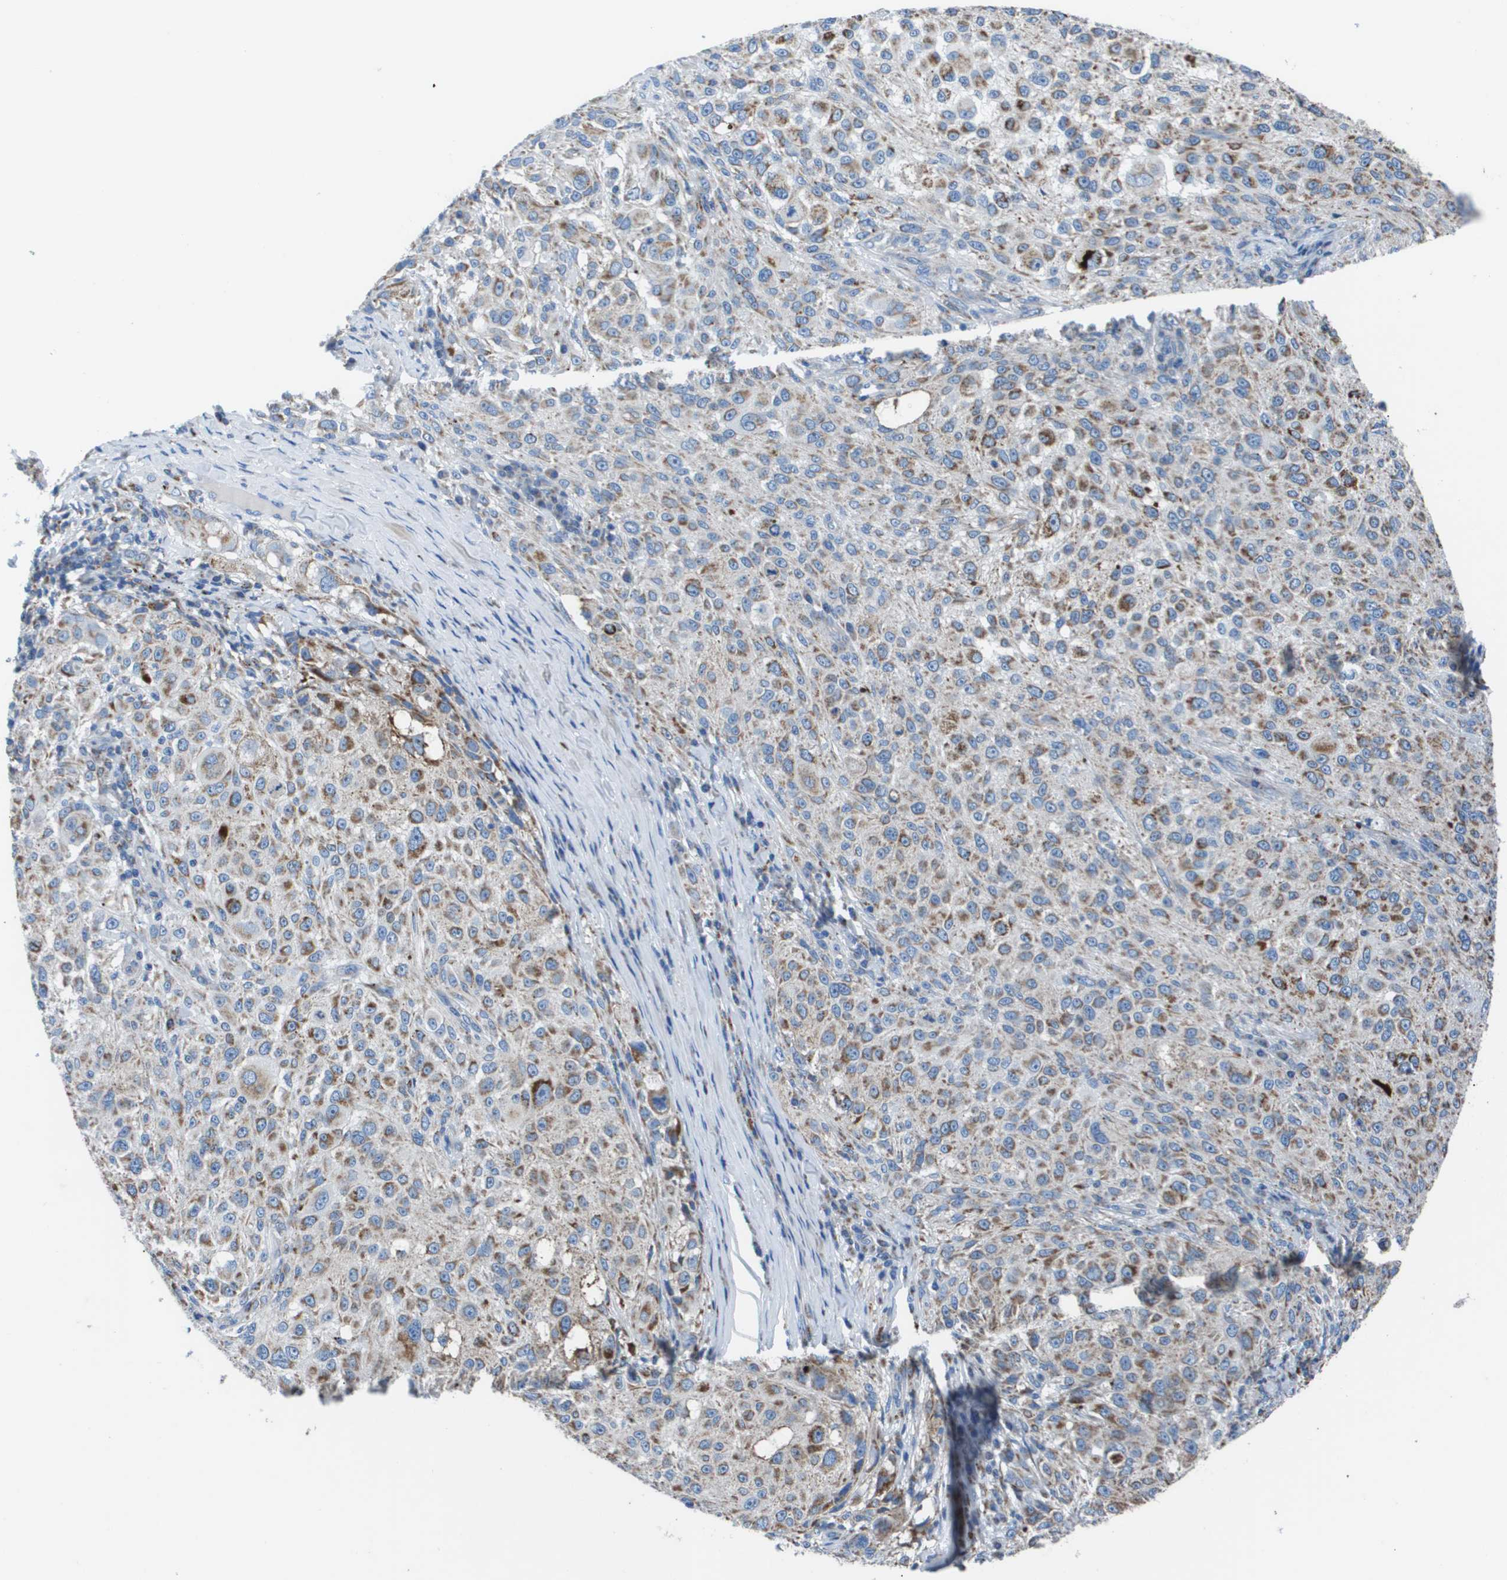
{"staining": {"intensity": "moderate", "quantity": "25%-75%", "location": "cytoplasmic/membranous"}, "tissue": "melanoma", "cell_type": "Tumor cells", "image_type": "cancer", "snomed": [{"axis": "morphology", "description": "Necrosis, NOS"}, {"axis": "morphology", "description": "Malignant melanoma, NOS"}, {"axis": "topography", "description": "Skin"}], "caption": "DAB (3,3'-diaminobenzidine) immunohistochemical staining of human malignant melanoma exhibits moderate cytoplasmic/membranous protein expression in approximately 25%-75% of tumor cells.", "gene": "ZDHHC3", "patient": {"sex": "female", "age": 87}}